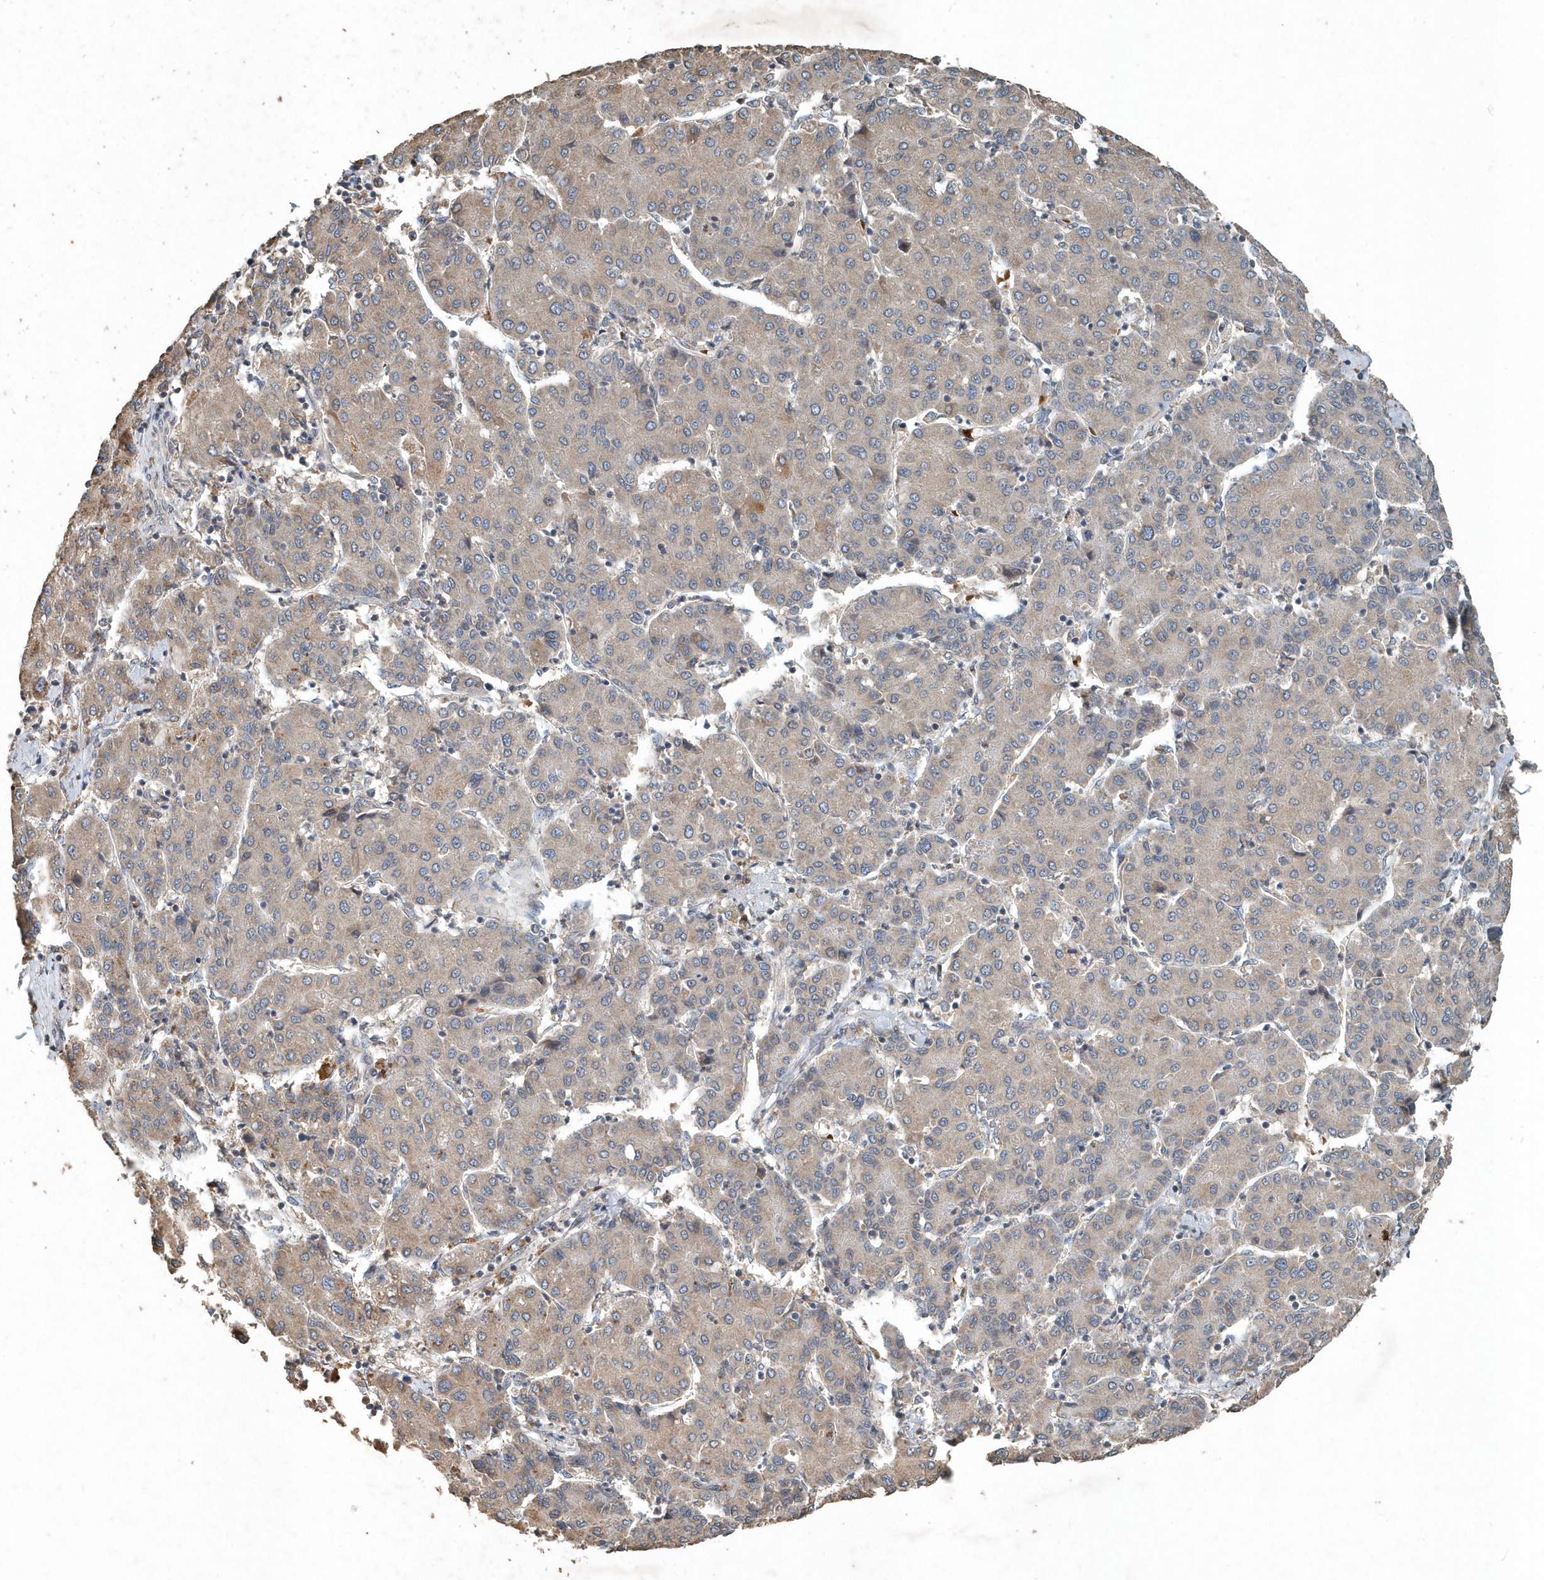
{"staining": {"intensity": "weak", "quantity": "25%-75%", "location": "cytoplasmic/membranous"}, "tissue": "liver cancer", "cell_type": "Tumor cells", "image_type": "cancer", "snomed": [{"axis": "morphology", "description": "Carcinoma, Hepatocellular, NOS"}, {"axis": "topography", "description": "Liver"}], "caption": "An image of hepatocellular carcinoma (liver) stained for a protein reveals weak cytoplasmic/membranous brown staining in tumor cells.", "gene": "SCFD2", "patient": {"sex": "male", "age": 65}}